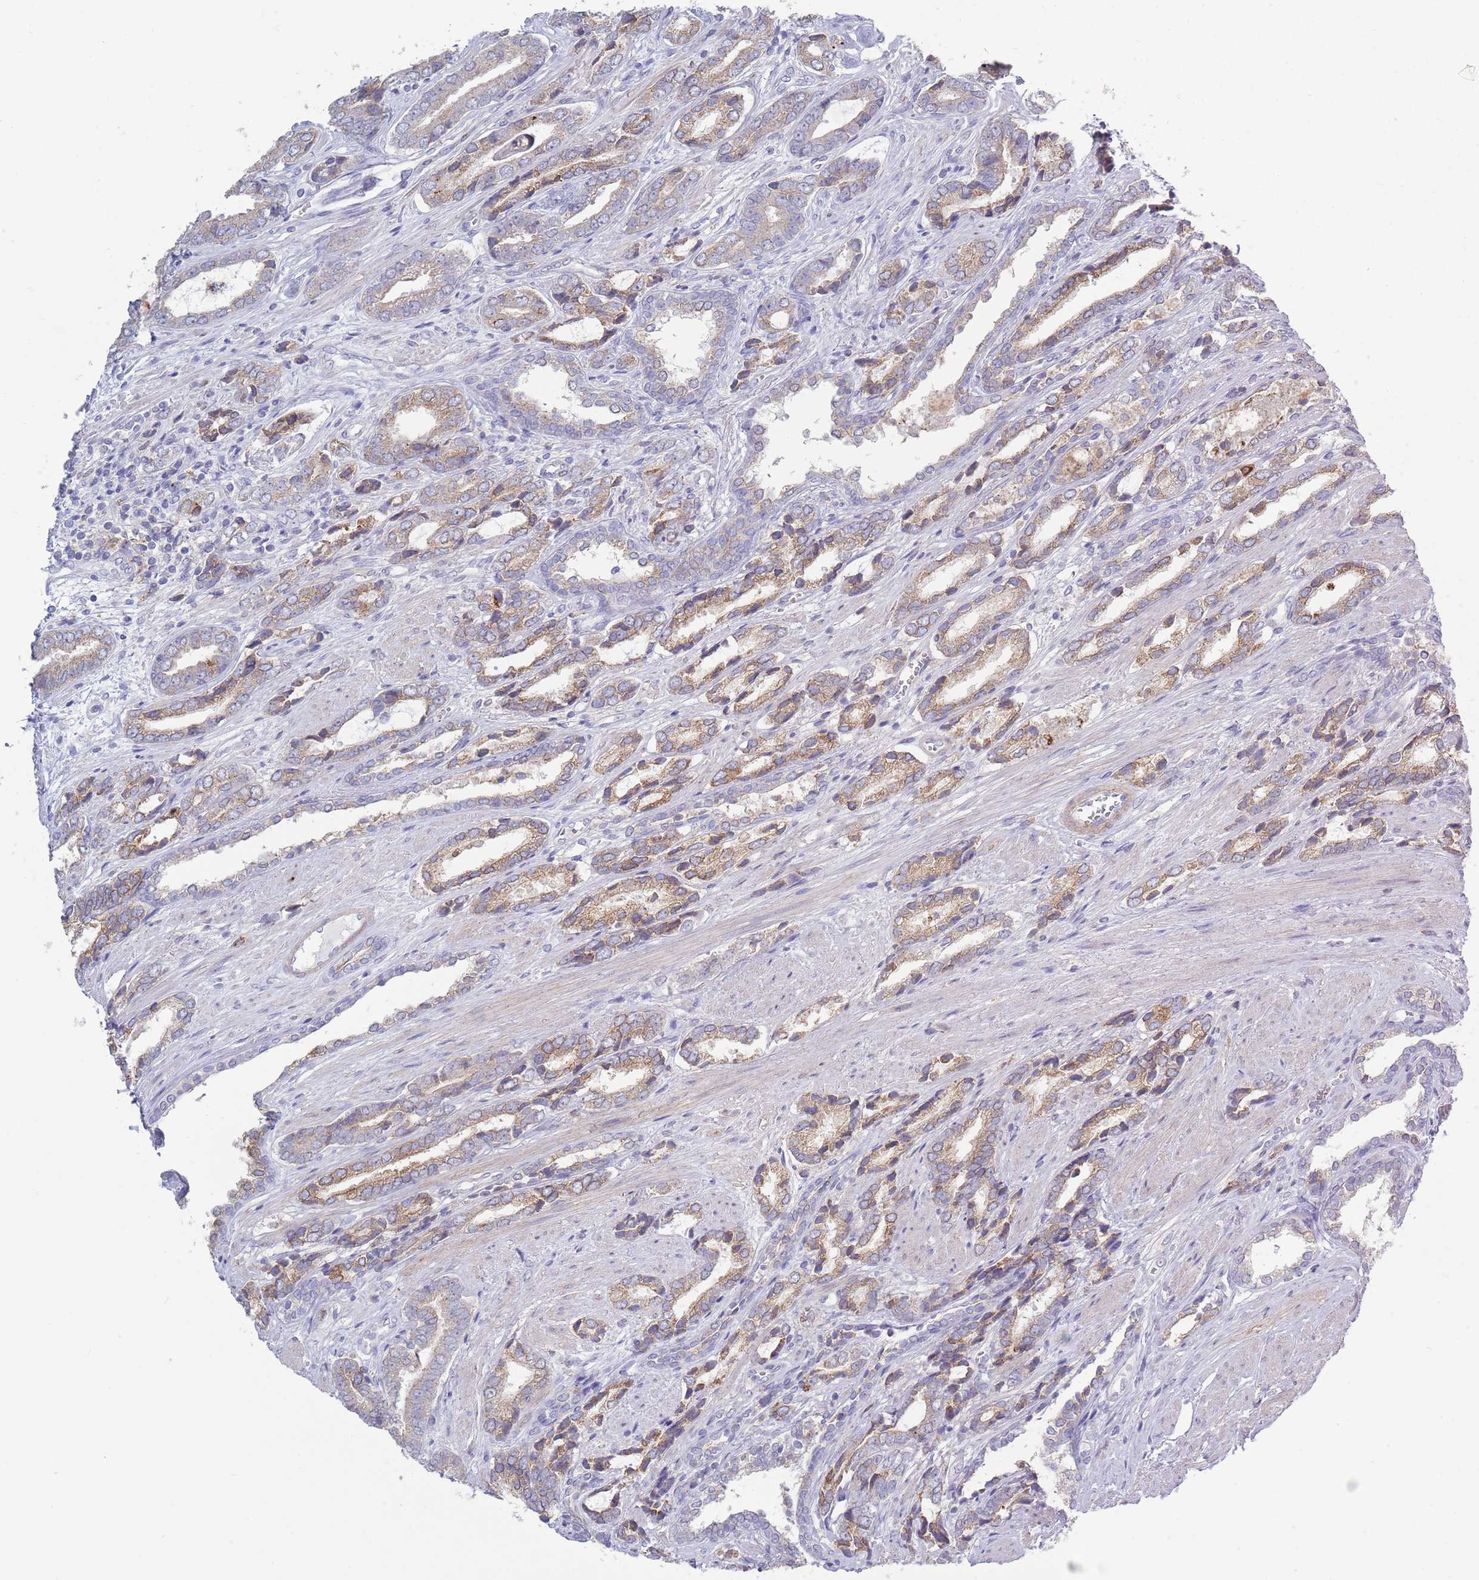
{"staining": {"intensity": "moderate", "quantity": "25%-75%", "location": "cytoplasmic/membranous"}, "tissue": "prostate cancer", "cell_type": "Tumor cells", "image_type": "cancer", "snomed": [{"axis": "morphology", "description": "Adenocarcinoma, NOS"}, {"axis": "topography", "description": "Prostate and seminal vesicle, NOS"}], "caption": "Protein expression analysis of prostate adenocarcinoma exhibits moderate cytoplasmic/membranous positivity in approximately 25%-75% of tumor cells.", "gene": "ACSBG1", "patient": {"sex": "male", "age": 76}}